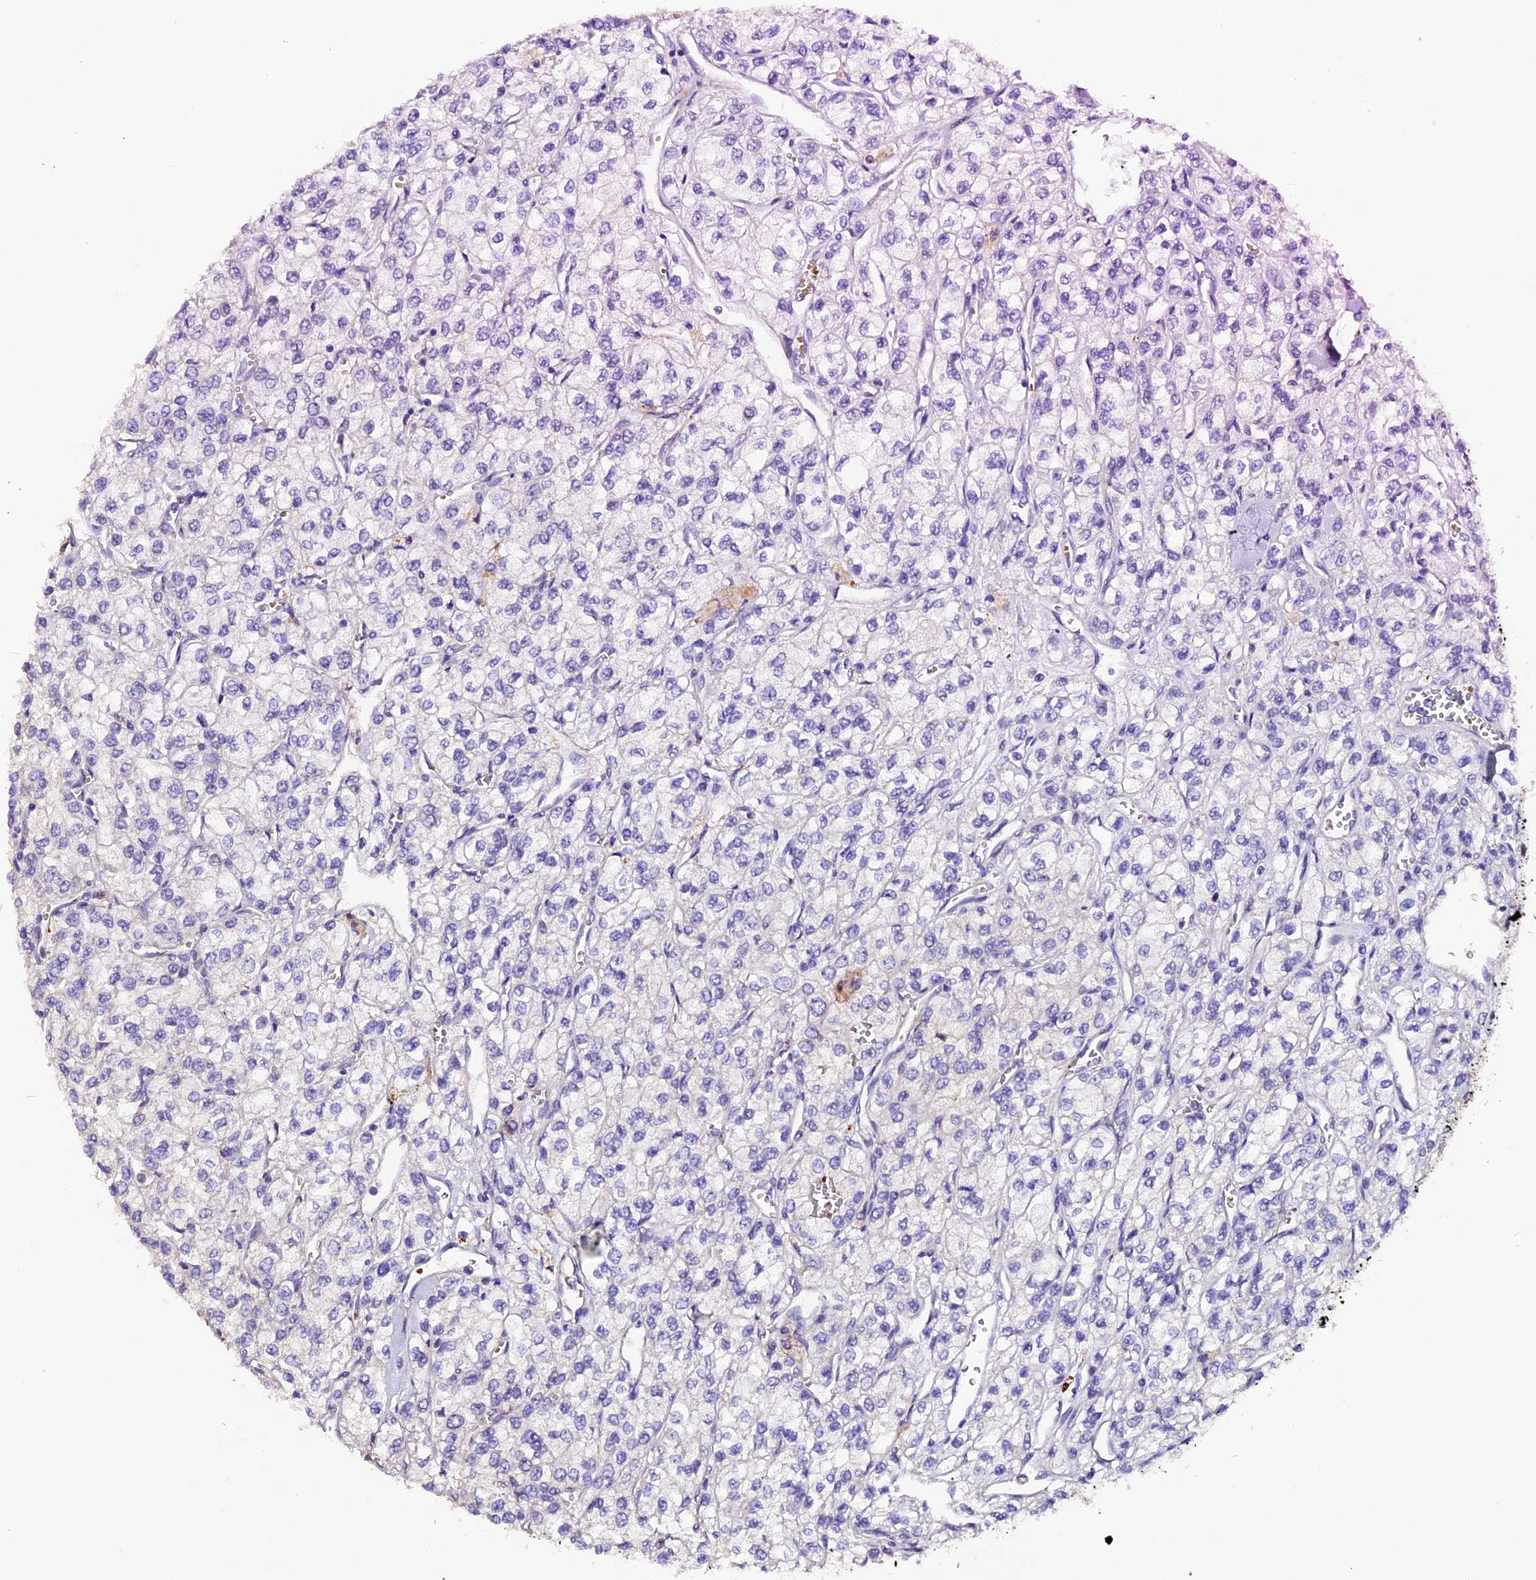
{"staining": {"intensity": "negative", "quantity": "none", "location": "none"}, "tissue": "renal cancer", "cell_type": "Tumor cells", "image_type": "cancer", "snomed": [{"axis": "morphology", "description": "Adenocarcinoma, NOS"}, {"axis": "topography", "description": "Kidney"}], "caption": "Immunohistochemistry (IHC) of human adenocarcinoma (renal) shows no staining in tumor cells.", "gene": "MEX3B", "patient": {"sex": "male", "age": 80}}